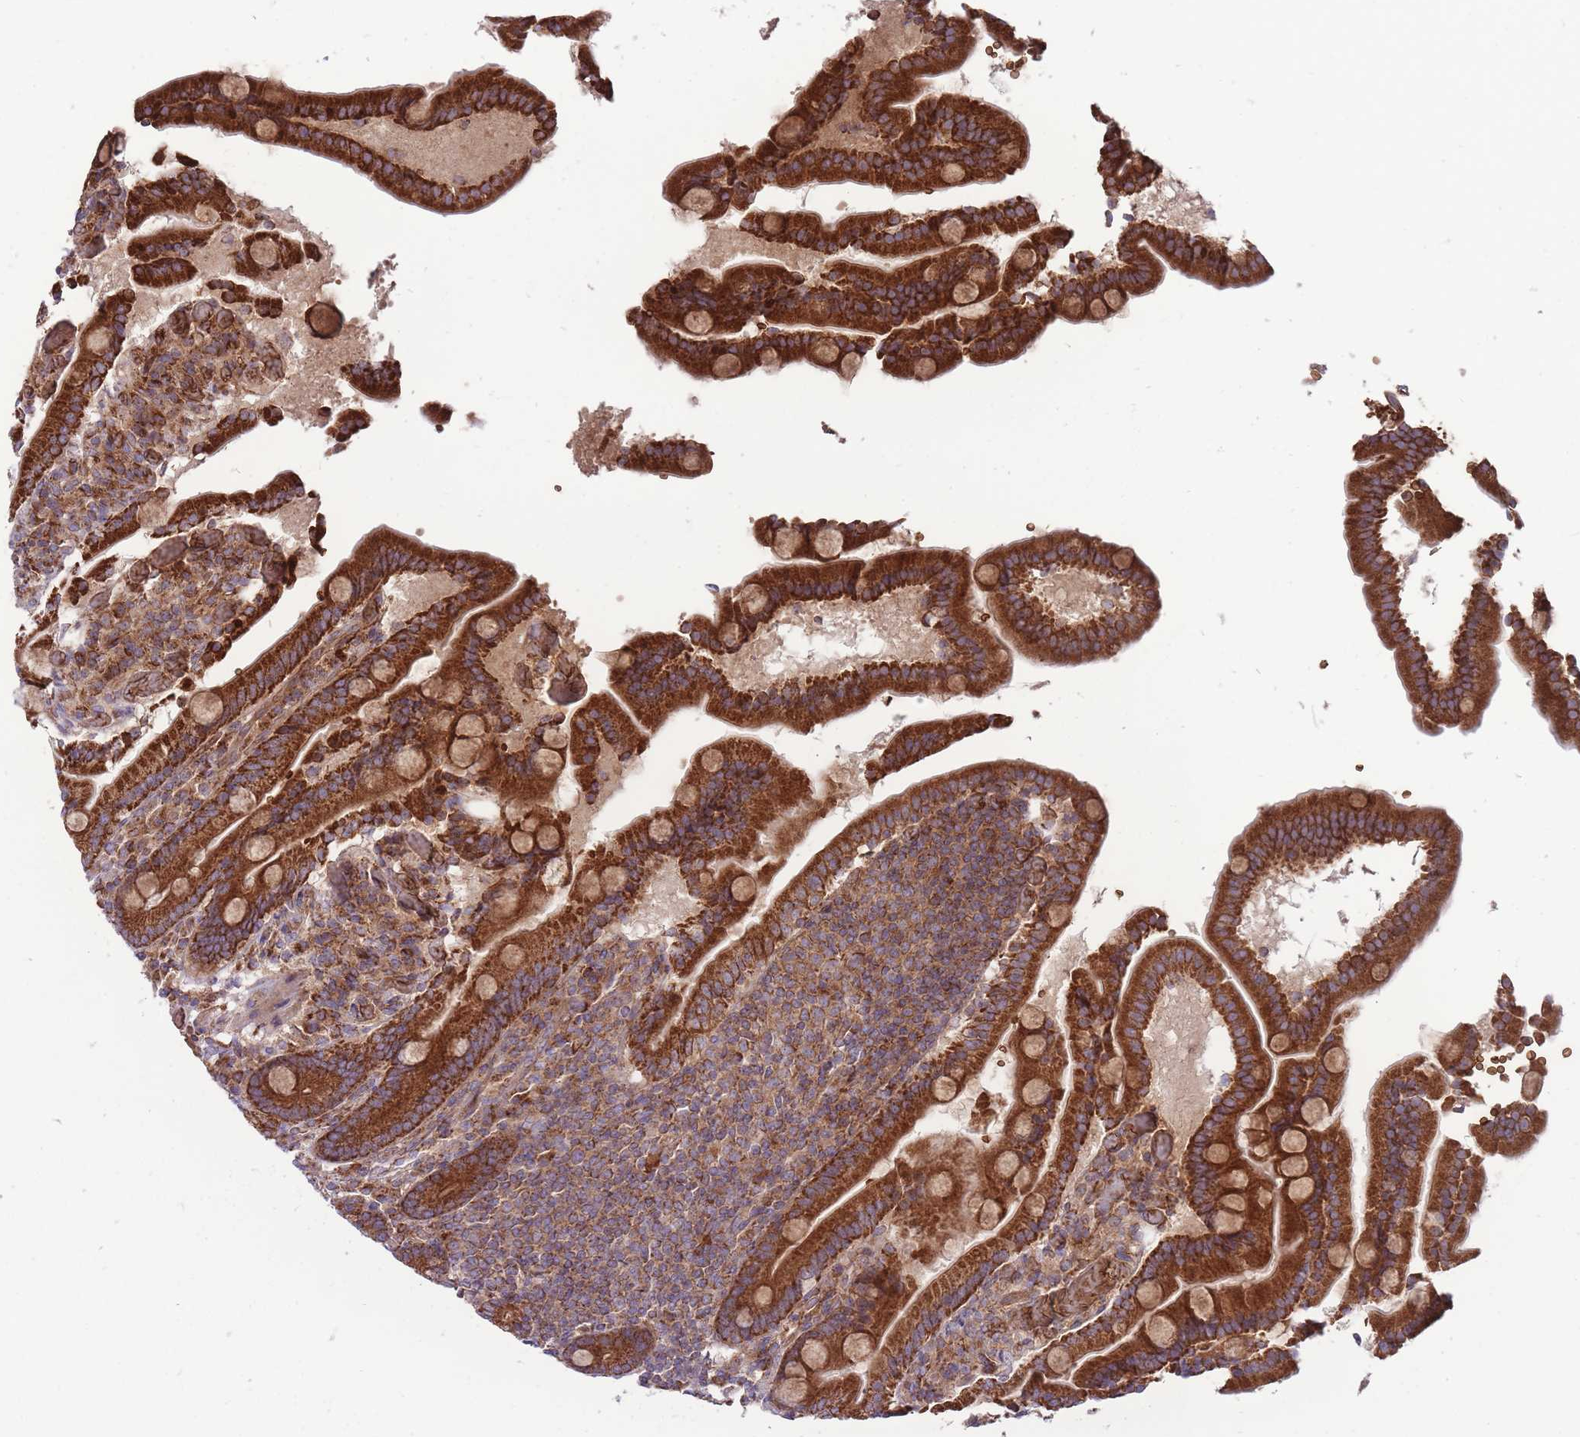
{"staining": {"intensity": "strong", "quantity": ">75%", "location": "cytoplasmic/membranous"}, "tissue": "duodenum", "cell_type": "Glandular cells", "image_type": "normal", "snomed": [{"axis": "morphology", "description": "Normal tissue, NOS"}, {"axis": "topography", "description": "Duodenum"}], "caption": "Immunohistochemistry of benign duodenum exhibits high levels of strong cytoplasmic/membranous expression in approximately >75% of glandular cells. The staining is performed using DAB brown chromogen to label protein expression. The nuclei are counter-stained blue using hematoxylin.", "gene": "ANKRD10", "patient": {"sex": "female", "age": 62}}